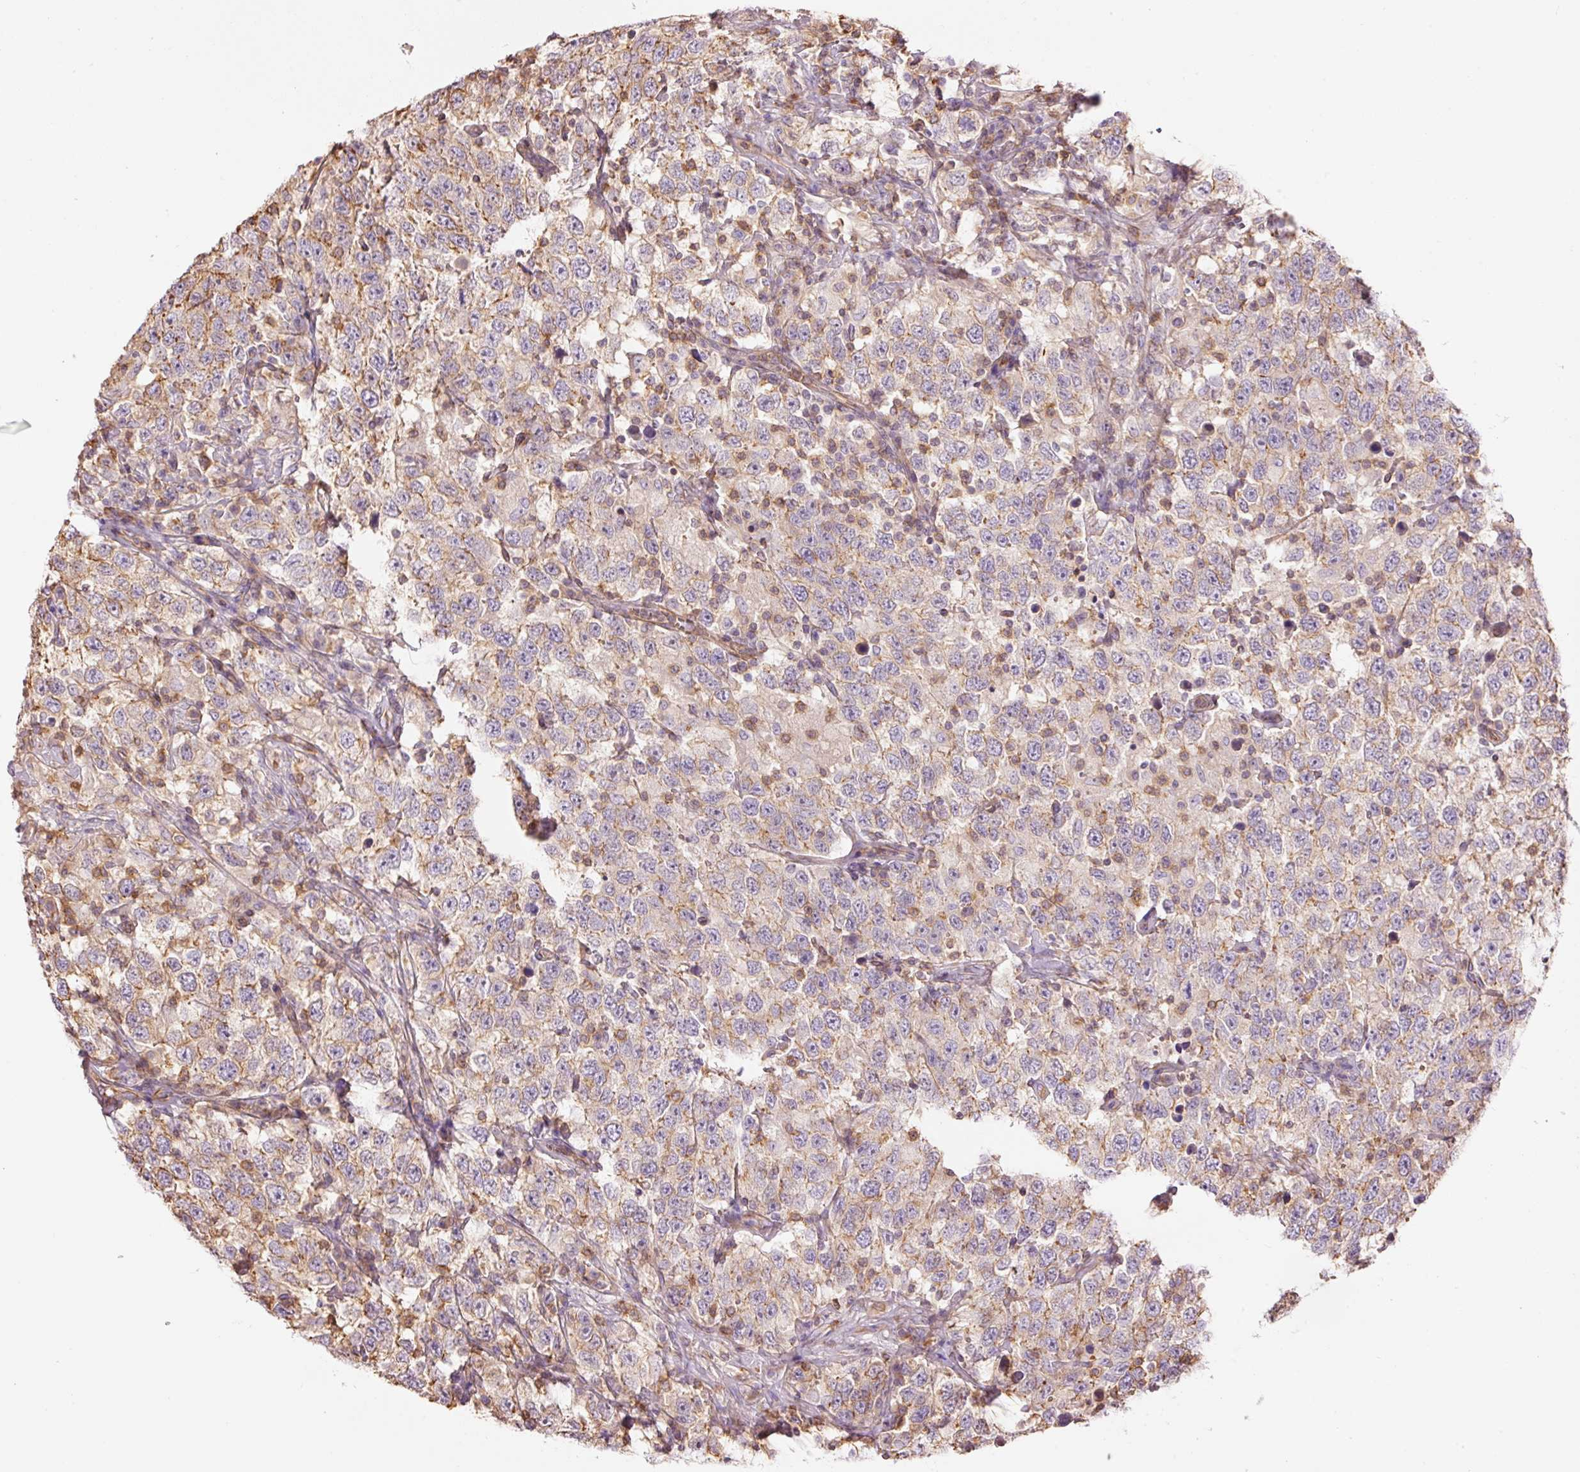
{"staining": {"intensity": "weak", "quantity": "<25%", "location": "cytoplasmic/membranous"}, "tissue": "testis cancer", "cell_type": "Tumor cells", "image_type": "cancer", "snomed": [{"axis": "morphology", "description": "Seminoma, NOS"}, {"axis": "topography", "description": "Testis"}], "caption": "DAB (3,3'-diaminobenzidine) immunohistochemical staining of human testis seminoma shows no significant expression in tumor cells.", "gene": "PPP1R1B", "patient": {"sex": "male", "age": 41}}